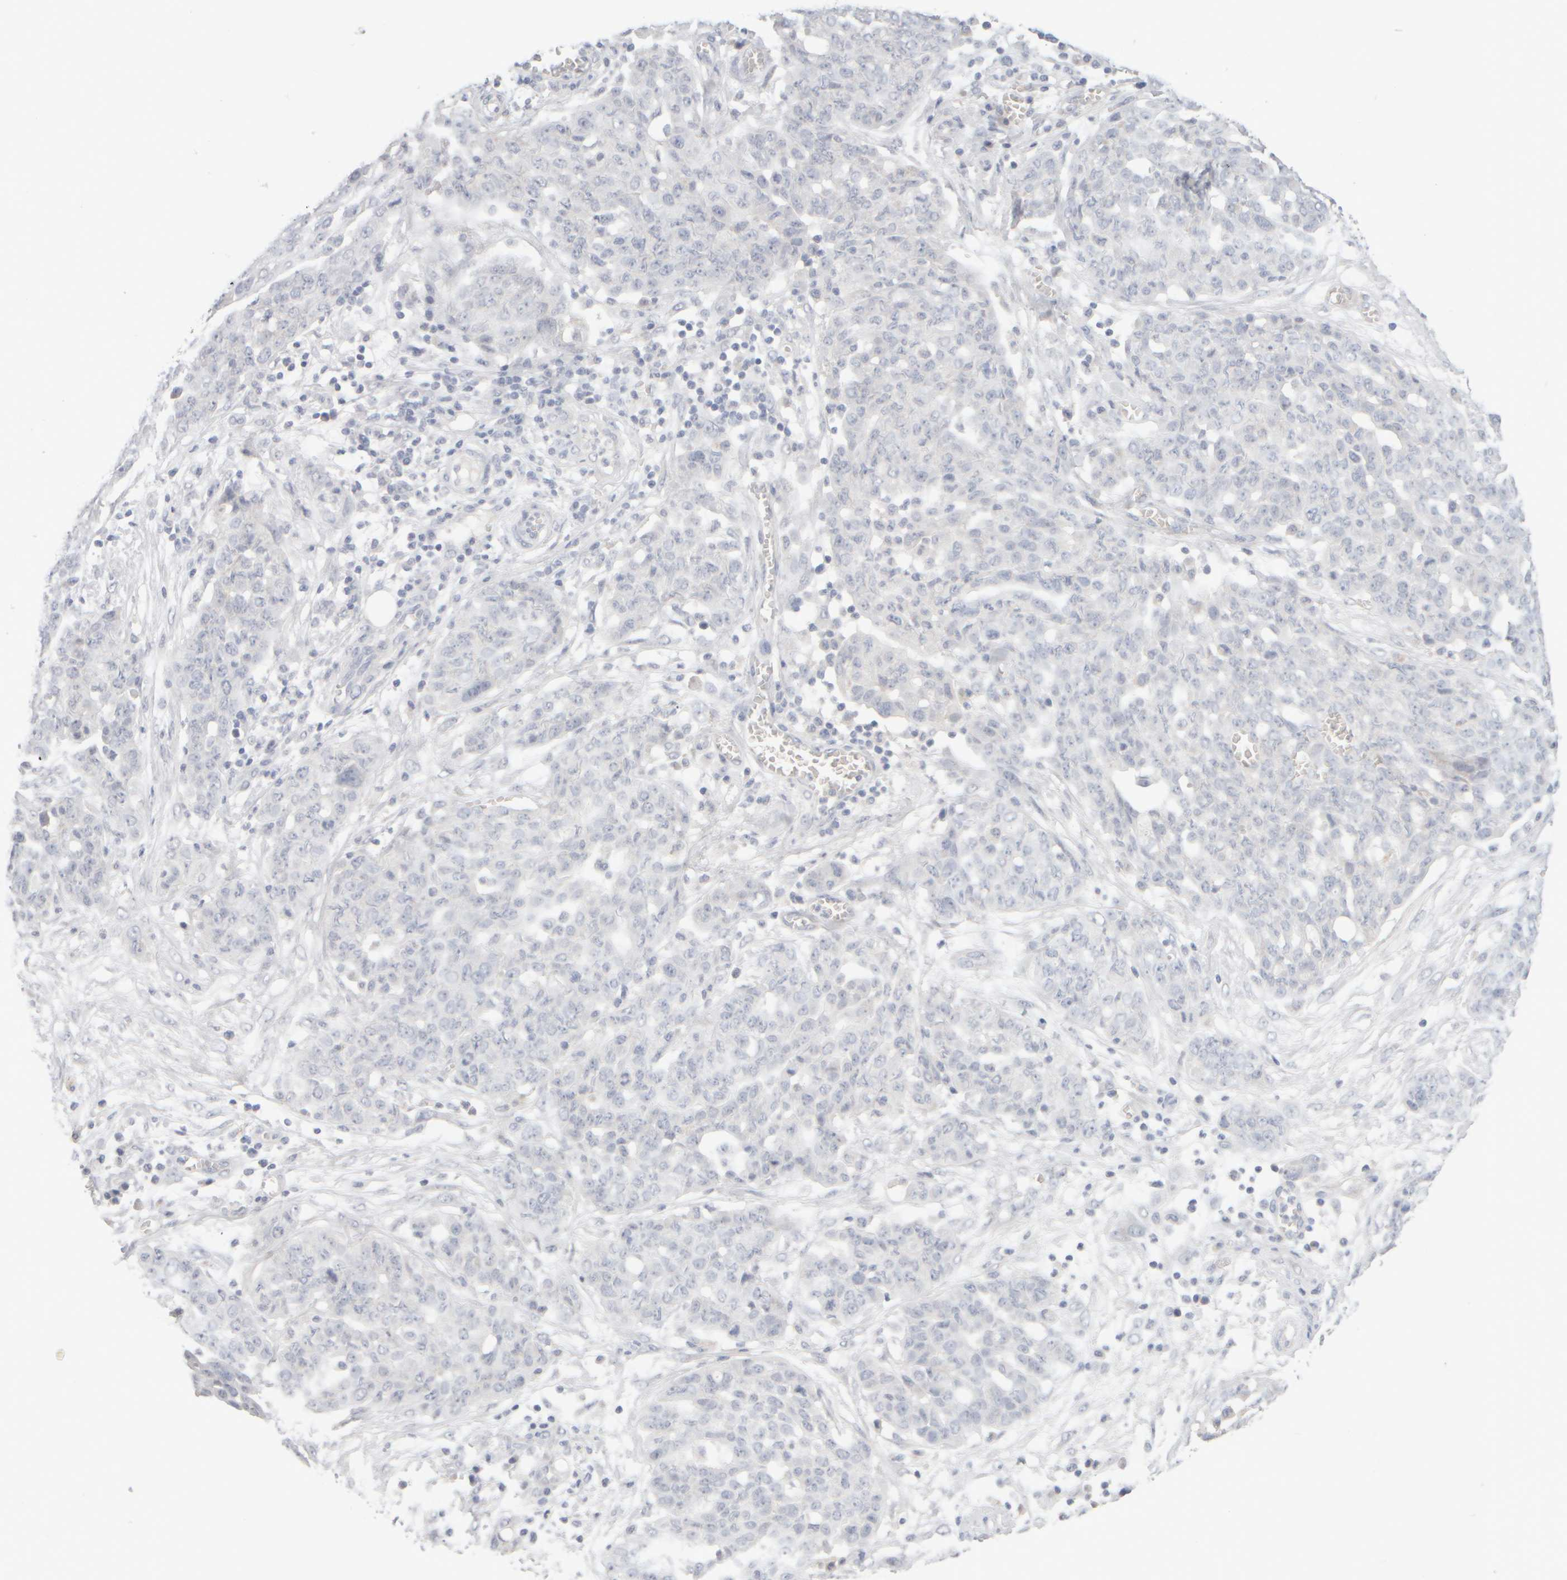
{"staining": {"intensity": "negative", "quantity": "none", "location": "none"}, "tissue": "ovarian cancer", "cell_type": "Tumor cells", "image_type": "cancer", "snomed": [{"axis": "morphology", "description": "Cystadenocarcinoma, serous, NOS"}, {"axis": "topography", "description": "Soft tissue"}, {"axis": "topography", "description": "Ovary"}], "caption": "Immunohistochemical staining of human serous cystadenocarcinoma (ovarian) shows no significant expression in tumor cells.", "gene": "ZNF112", "patient": {"sex": "female", "age": 57}}